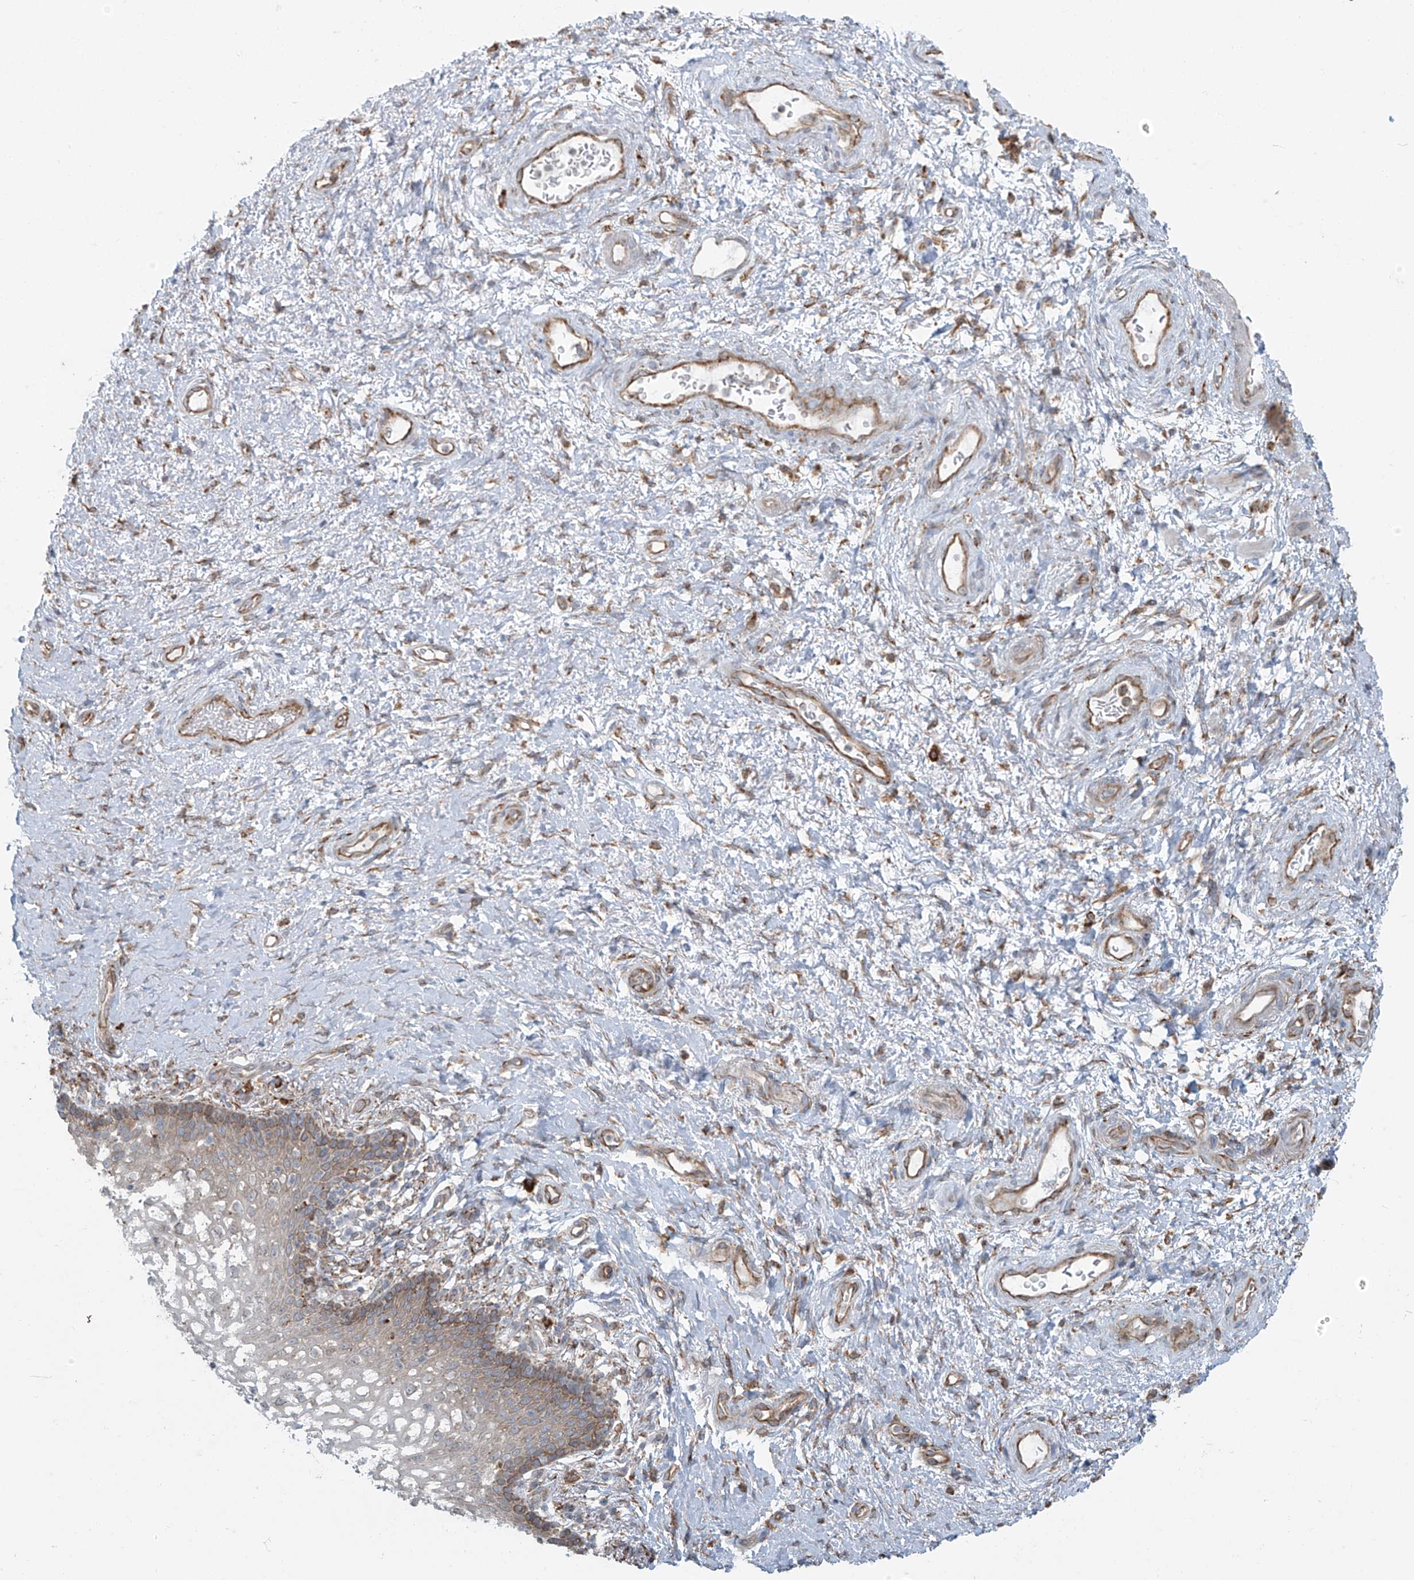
{"staining": {"intensity": "weak", "quantity": "25%-75%", "location": "cytoplasmic/membranous"}, "tissue": "vagina", "cell_type": "Squamous epithelial cells", "image_type": "normal", "snomed": [{"axis": "morphology", "description": "Normal tissue, NOS"}, {"axis": "topography", "description": "Vagina"}], "caption": "Immunohistochemical staining of benign human vagina shows low levels of weak cytoplasmic/membranous staining in about 25%-75% of squamous epithelial cells. (DAB IHC with brightfield microscopy, high magnification).", "gene": "KATNIP", "patient": {"sex": "female", "age": 60}}